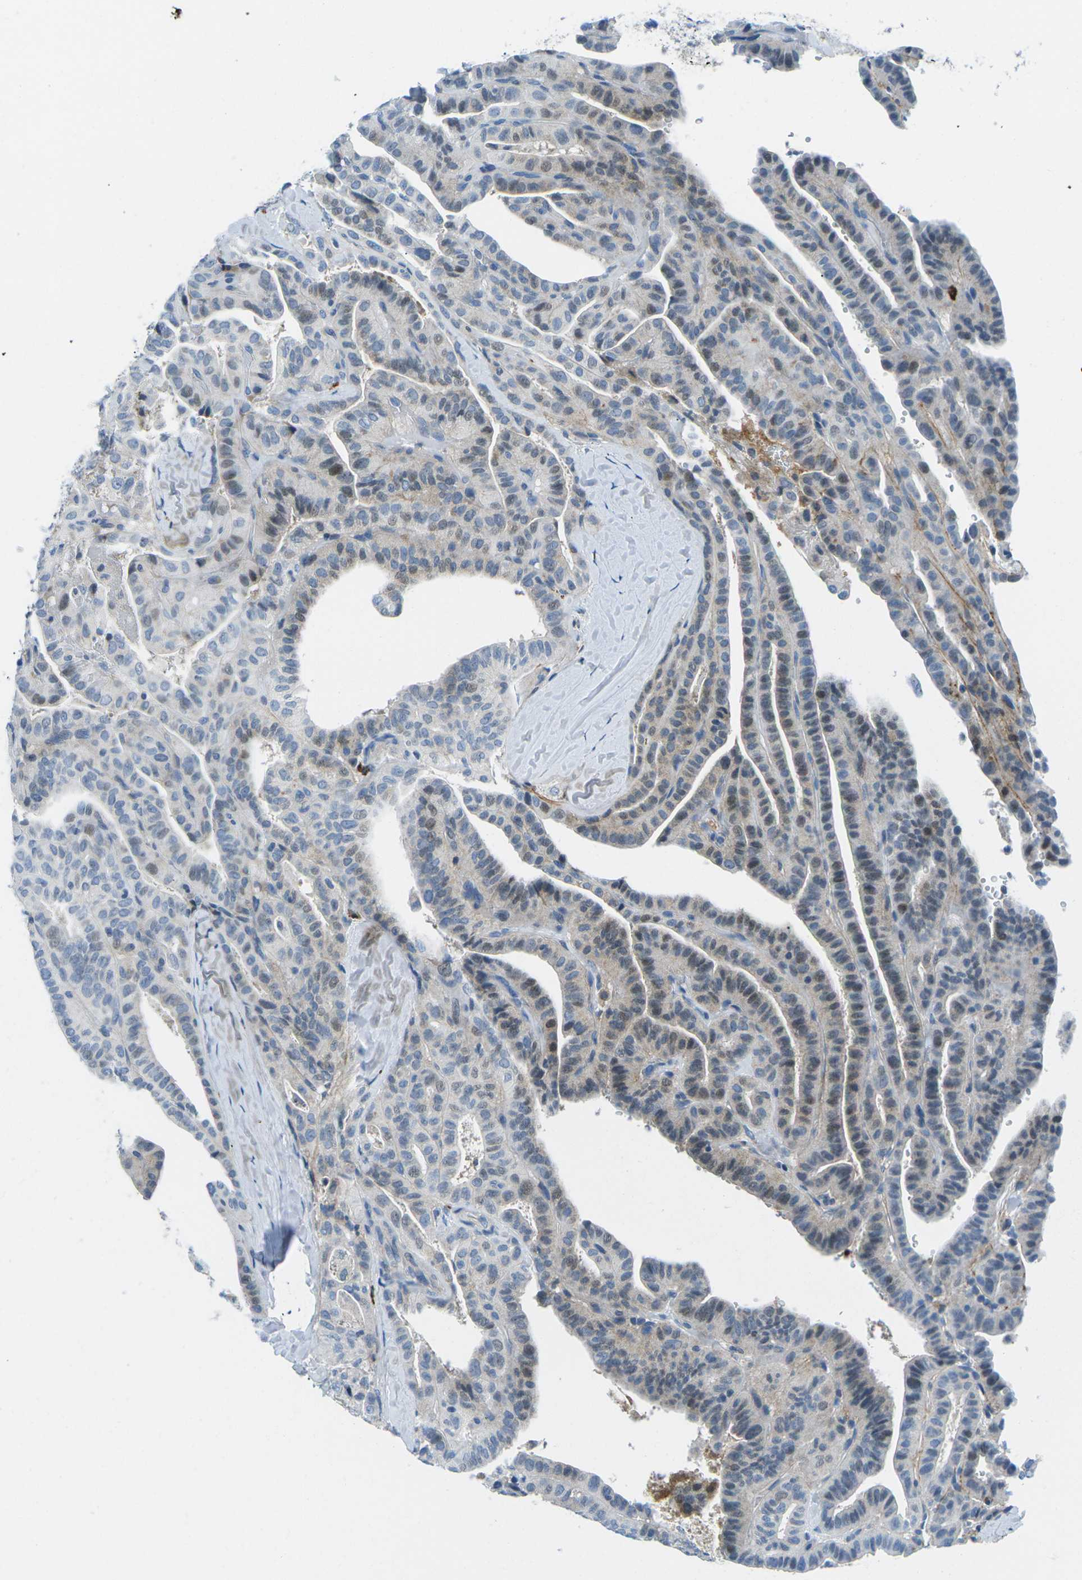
{"staining": {"intensity": "weak", "quantity": "<25%", "location": "cytoplasmic/membranous,nuclear"}, "tissue": "thyroid cancer", "cell_type": "Tumor cells", "image_type": "cancer", "snomed": [{"axis": "morphology", "description": "Papillary adenocarcinoma, NOS"}, {"axis": "topography", "description": "Thyroid gland"}], "caption": "DAB (3,3'-diaminobenzidine) immunohistochemical staining of thyroid papillary adenocarcinoma demonstrates no significant staining in tumor cells.", "gene": "CFB", "patient": {"sex": "male", "age": 77}}